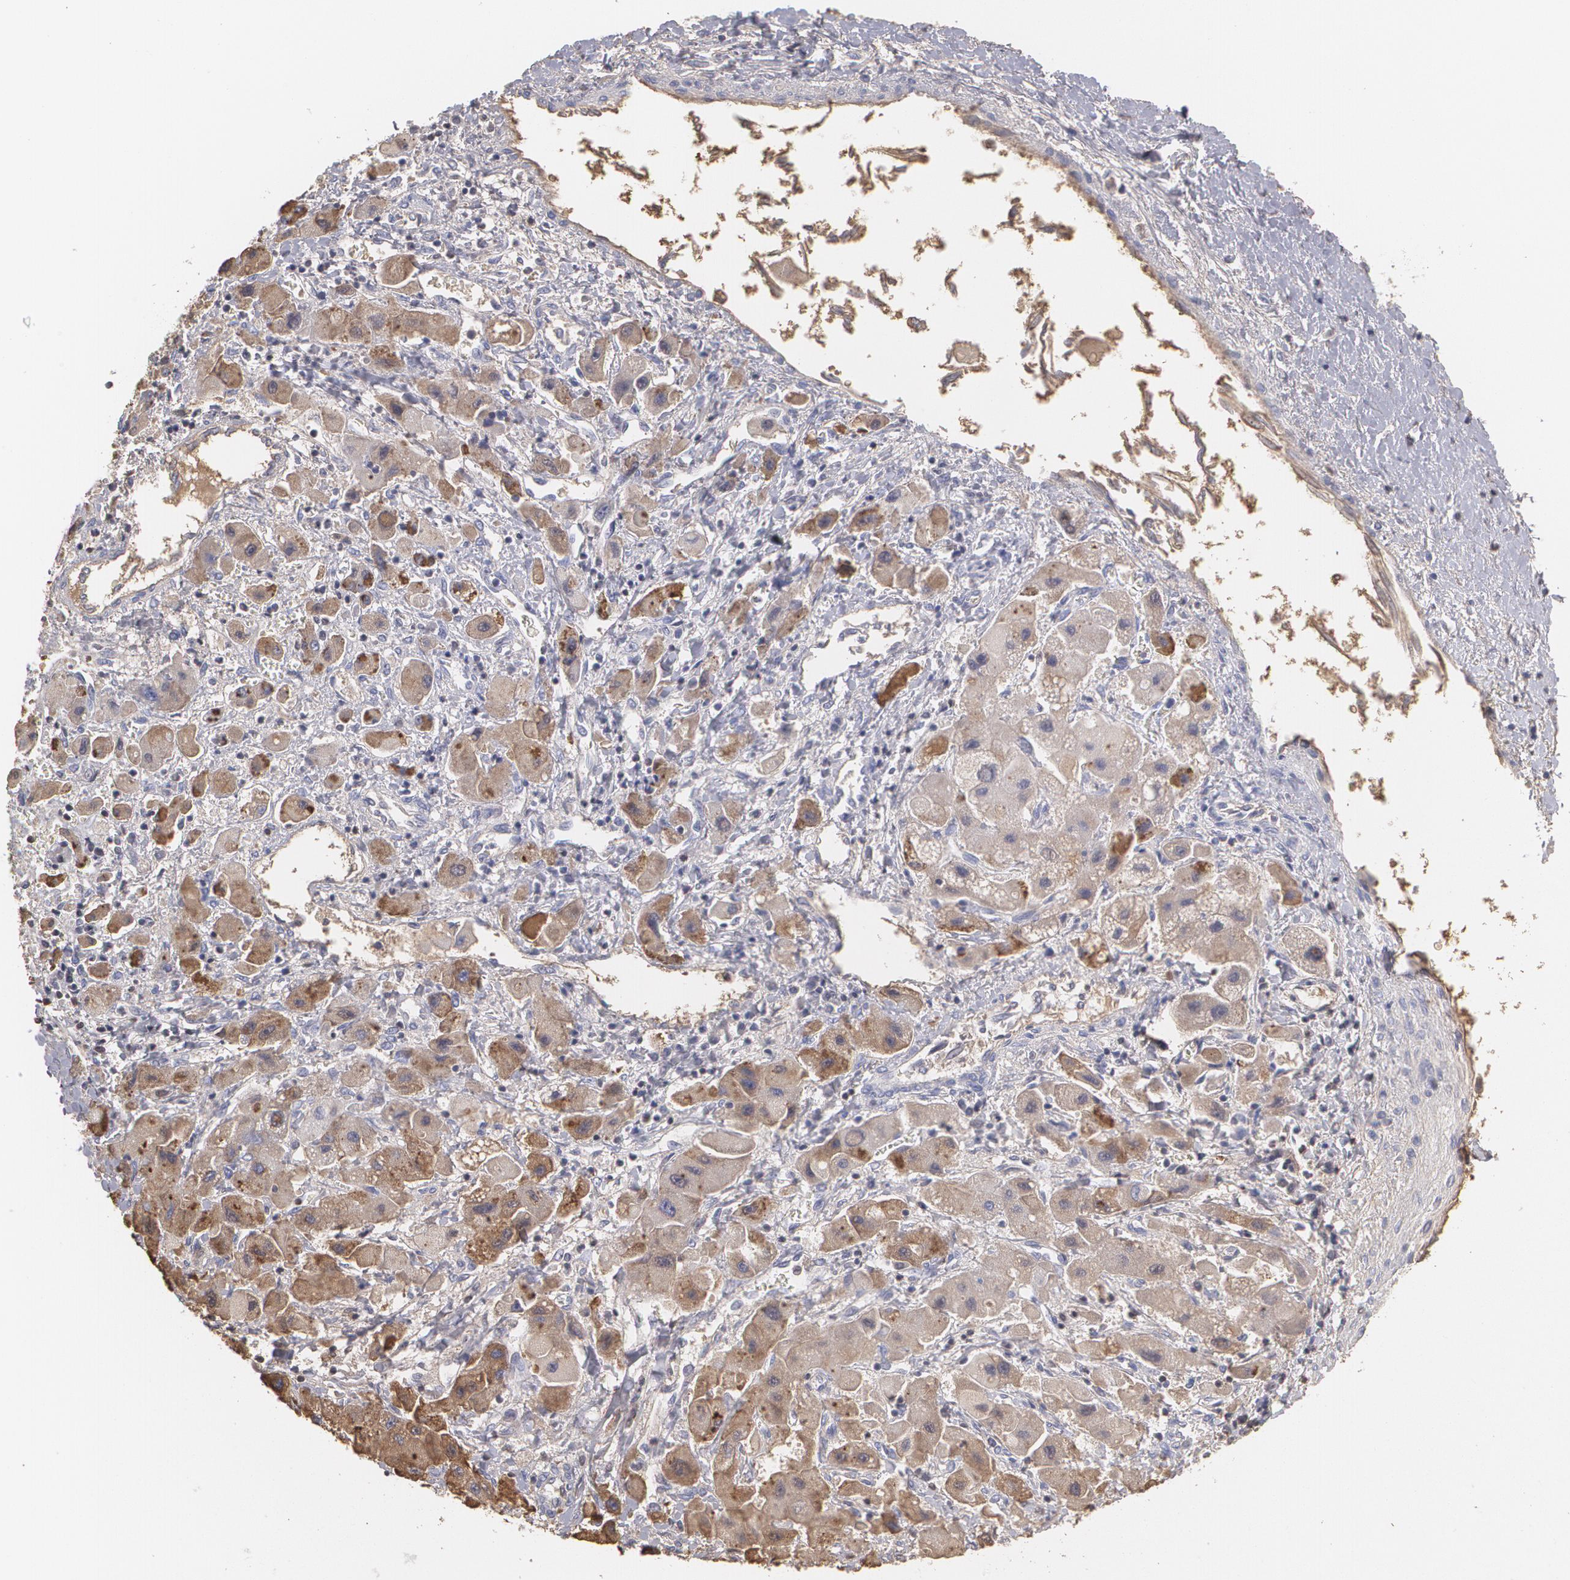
{"staining": {"intensity": "strong", "quantity": "<25%", "location": "cytoplasmic/membranous"}, "tissue": "liver cancer", "cell_type": "Tumor cells", "image_type": "cancer", "snomed": [{"axis": "morphology", "description": "Carcinoma, Hepatocellular, NOS"}, {"axis": "topography", "description": "Liver"}], "caption": "IHC histopathology image of neoplastic tissue: liver hepatocellular carcinoma stained using IHC demonstrates medium levels of strong protein expression localized specifically in the cytoplasmic/membranous of tumor cells, appearing as a cytoplasmic/membranous brown color.", "gene": "SERPINA1", "patient": {"sex": "male", "age": 24}}